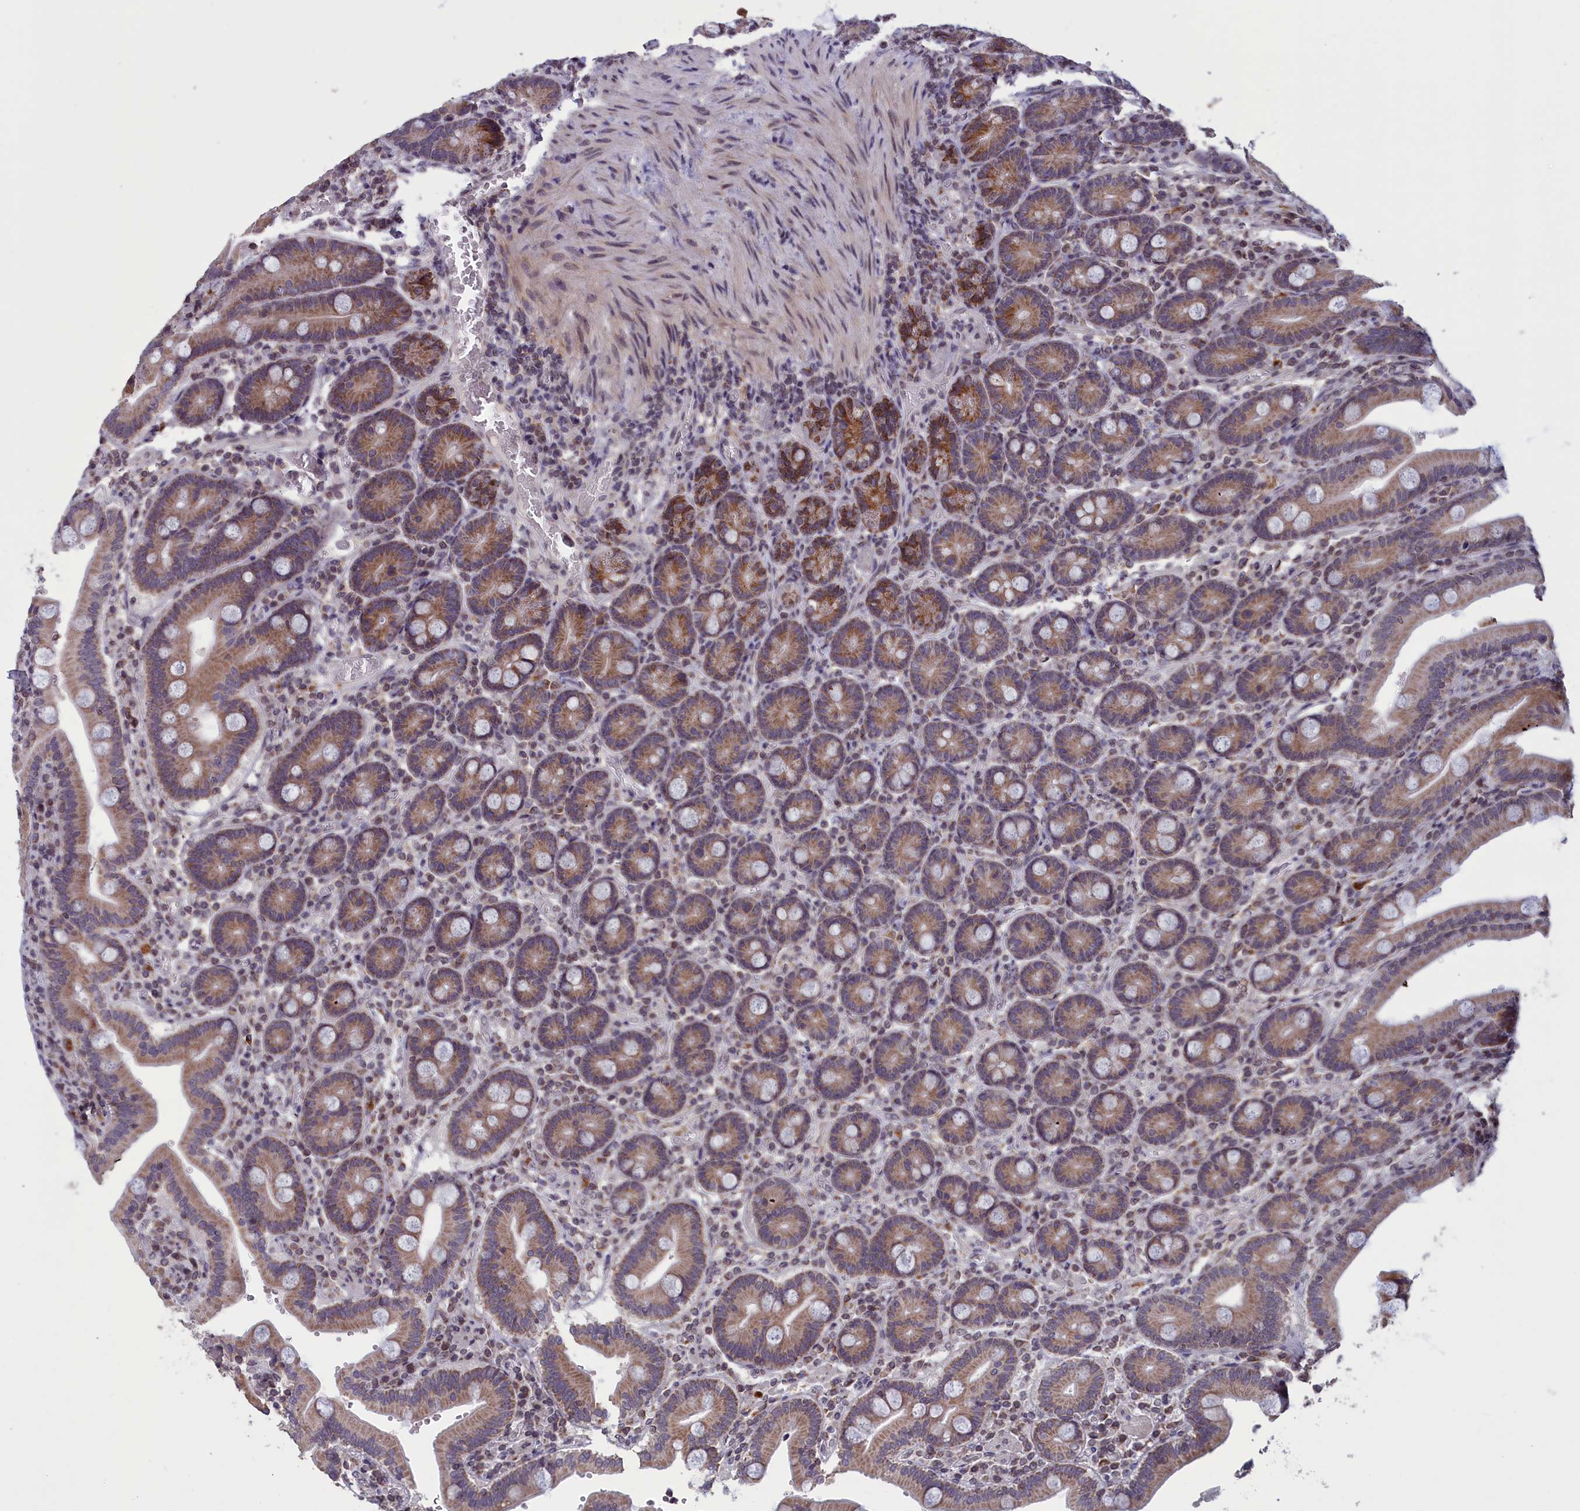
{"staining": {"intensity": "strong", "quantity": ">75%", "location": "cytoplasmic/membranous"}, "tissue": "duodenum", "cell_type": "Glandular cells", "image_type": "normal", "snomed": [{"axis": "morphology", "description": "Normal tissue, NOS"}, {"axis": "topography", "description": "Duodenum"}], "caption": "Protein staining exhibits strong cytoplasmic/membranous expression in about >75% of glandular cells in normal duodenum. (DAB IHC, brown staining for protein, blue staining for nuclei).", "gene": "PARS2", "patient": {"sex": "female", "age": 62}}